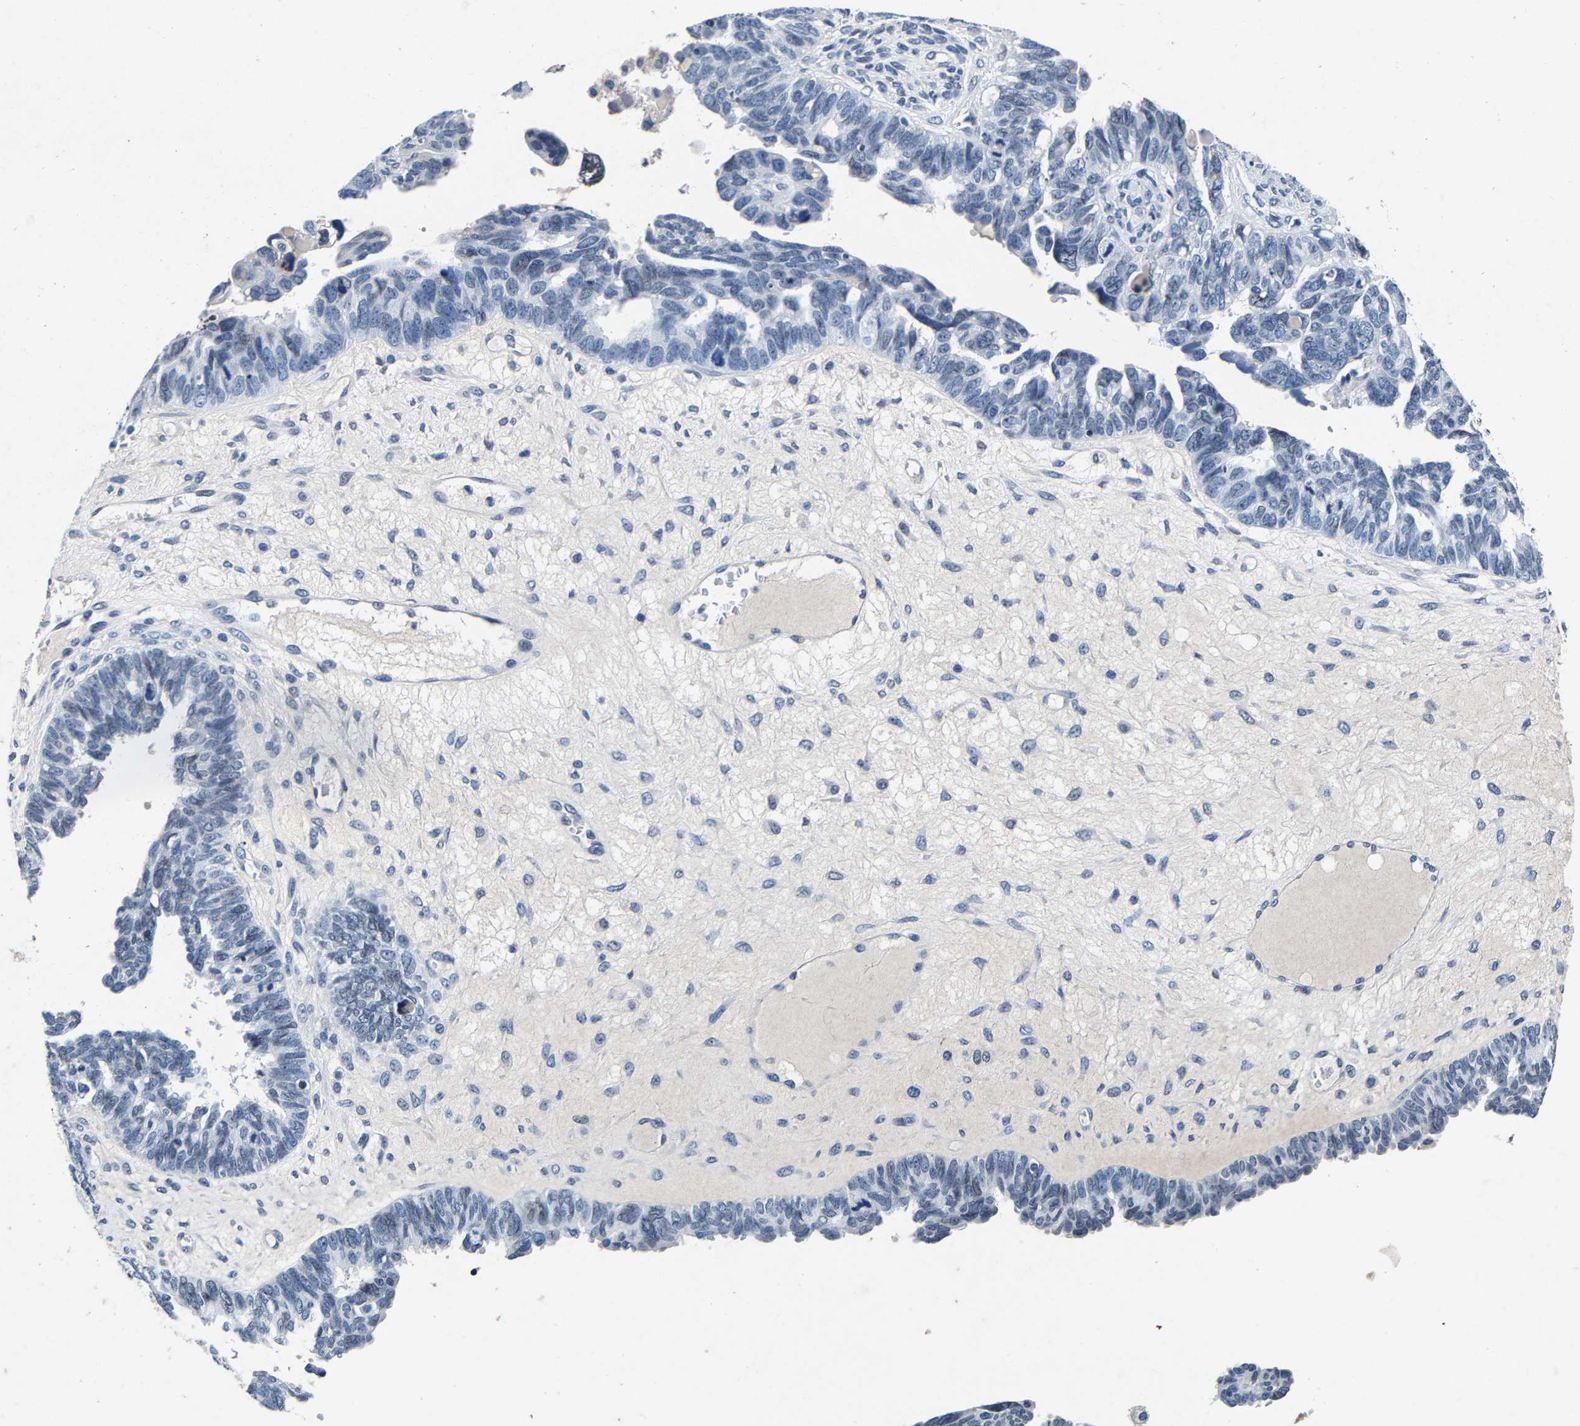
{"staining": {"intensity": "negative", "quantity": "none", "location": "none"}, "tissue": "ovarian cancer", "cell_type": "Tumor cells", "image_type": "cancer", "snomed": [{"axis": "morphology", "description": "Cystadenocarcinoma, serous, NOS"}, {"axis": "topography", "description": "Ovary"}], "caption": "Ovarian serous cystadenocarcinoma was stained to show a protein in brown. There is no significant staining in tumor cells.", "gene": "UBN2", "patient": {"sex": "female", "age": 79}}